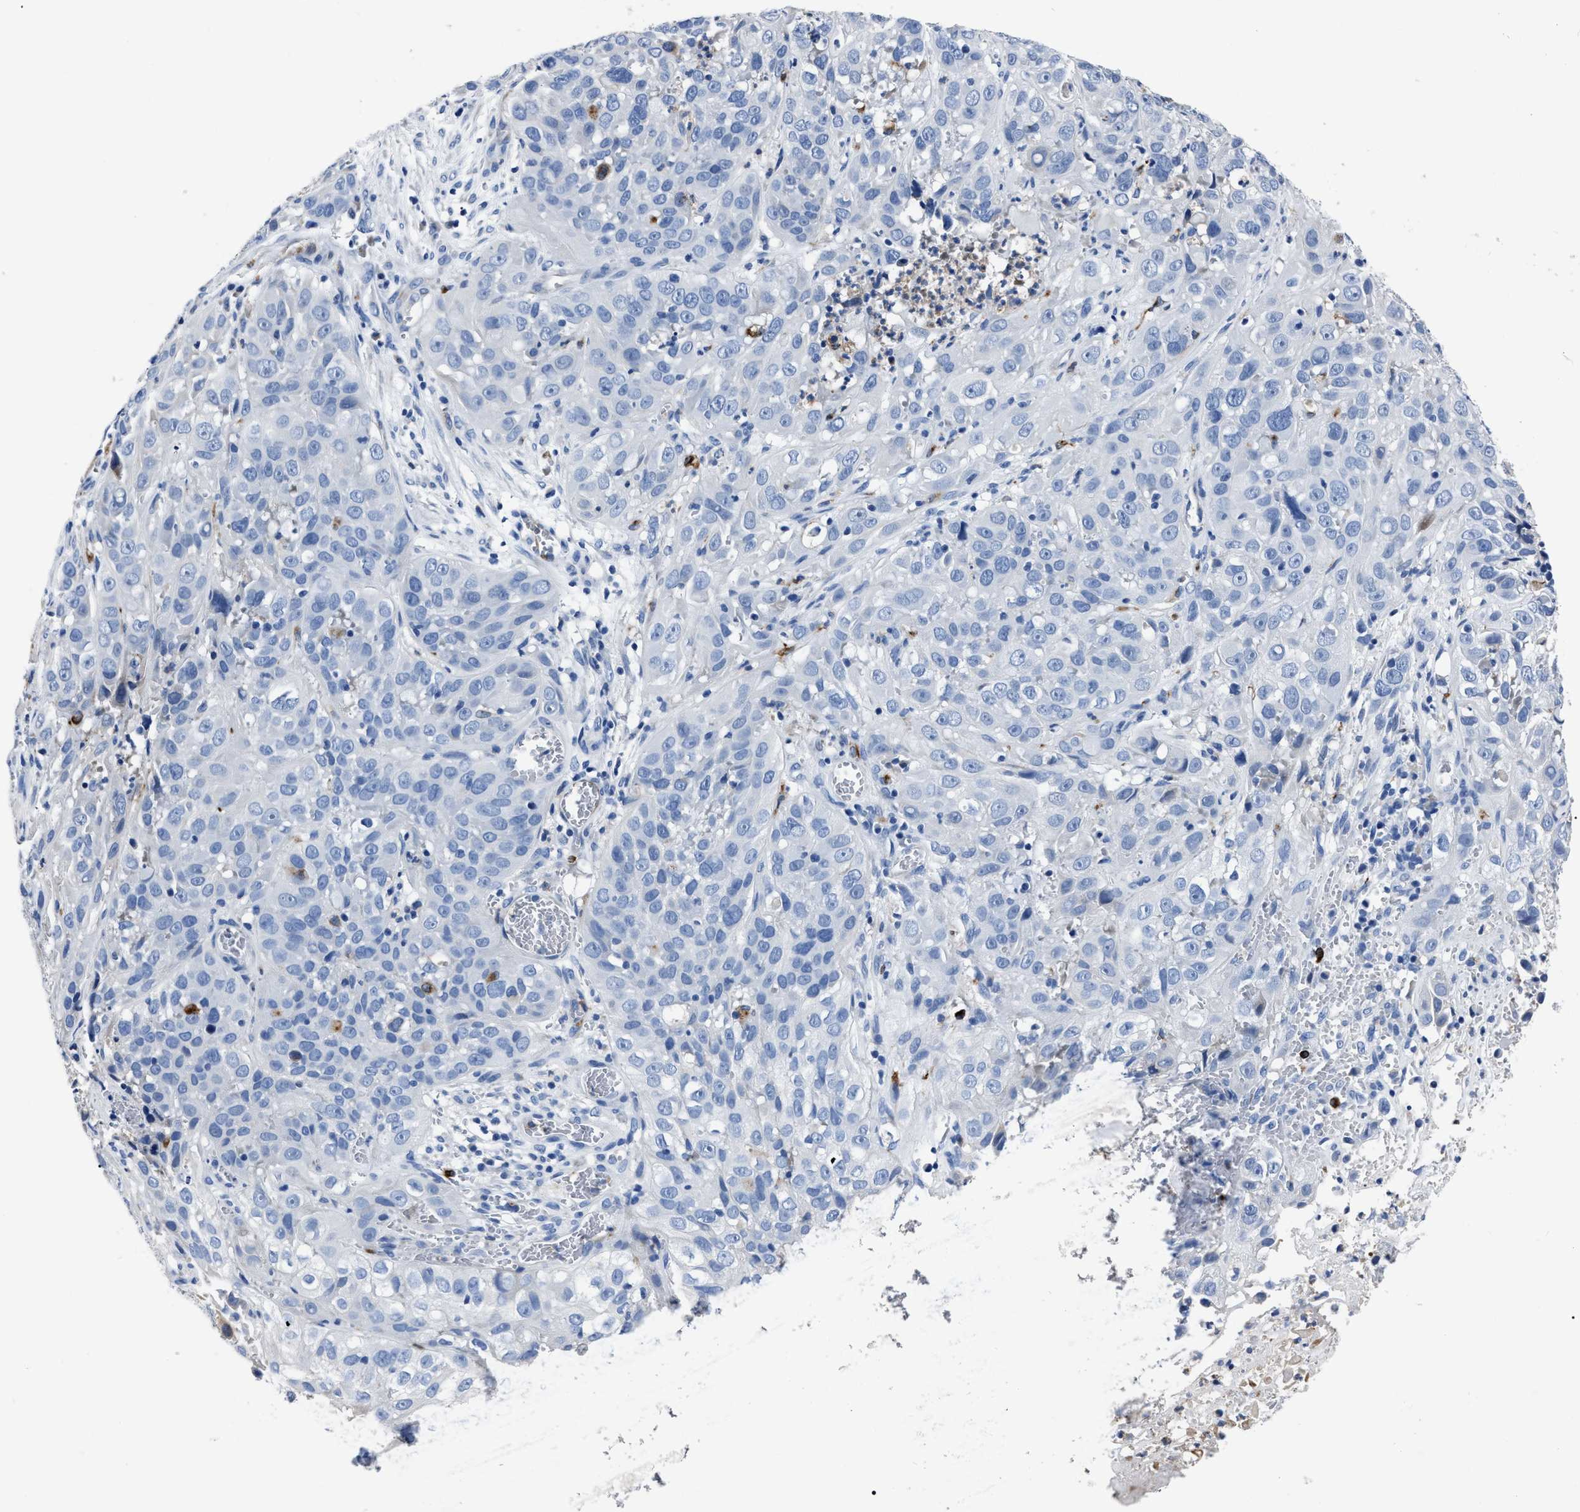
{"staining": {"intensity": "negative", "quantity": "none", "location": "none"}, "tissue": "cervical cancer", "cell_type": "Tumor cells", "image_type": "cancer", "snomed": [{"axis": "morphology", "description": "Squamous cell carcinoma, NOS"}, {"axis": "topography", "description": "Cervix"}], "caption": "Tumor cells are negative for protein expression in human squamous cell carcinoma (cervical).", "gene": "OR10G3", "patient": {"sex": "female", "age": 32}}